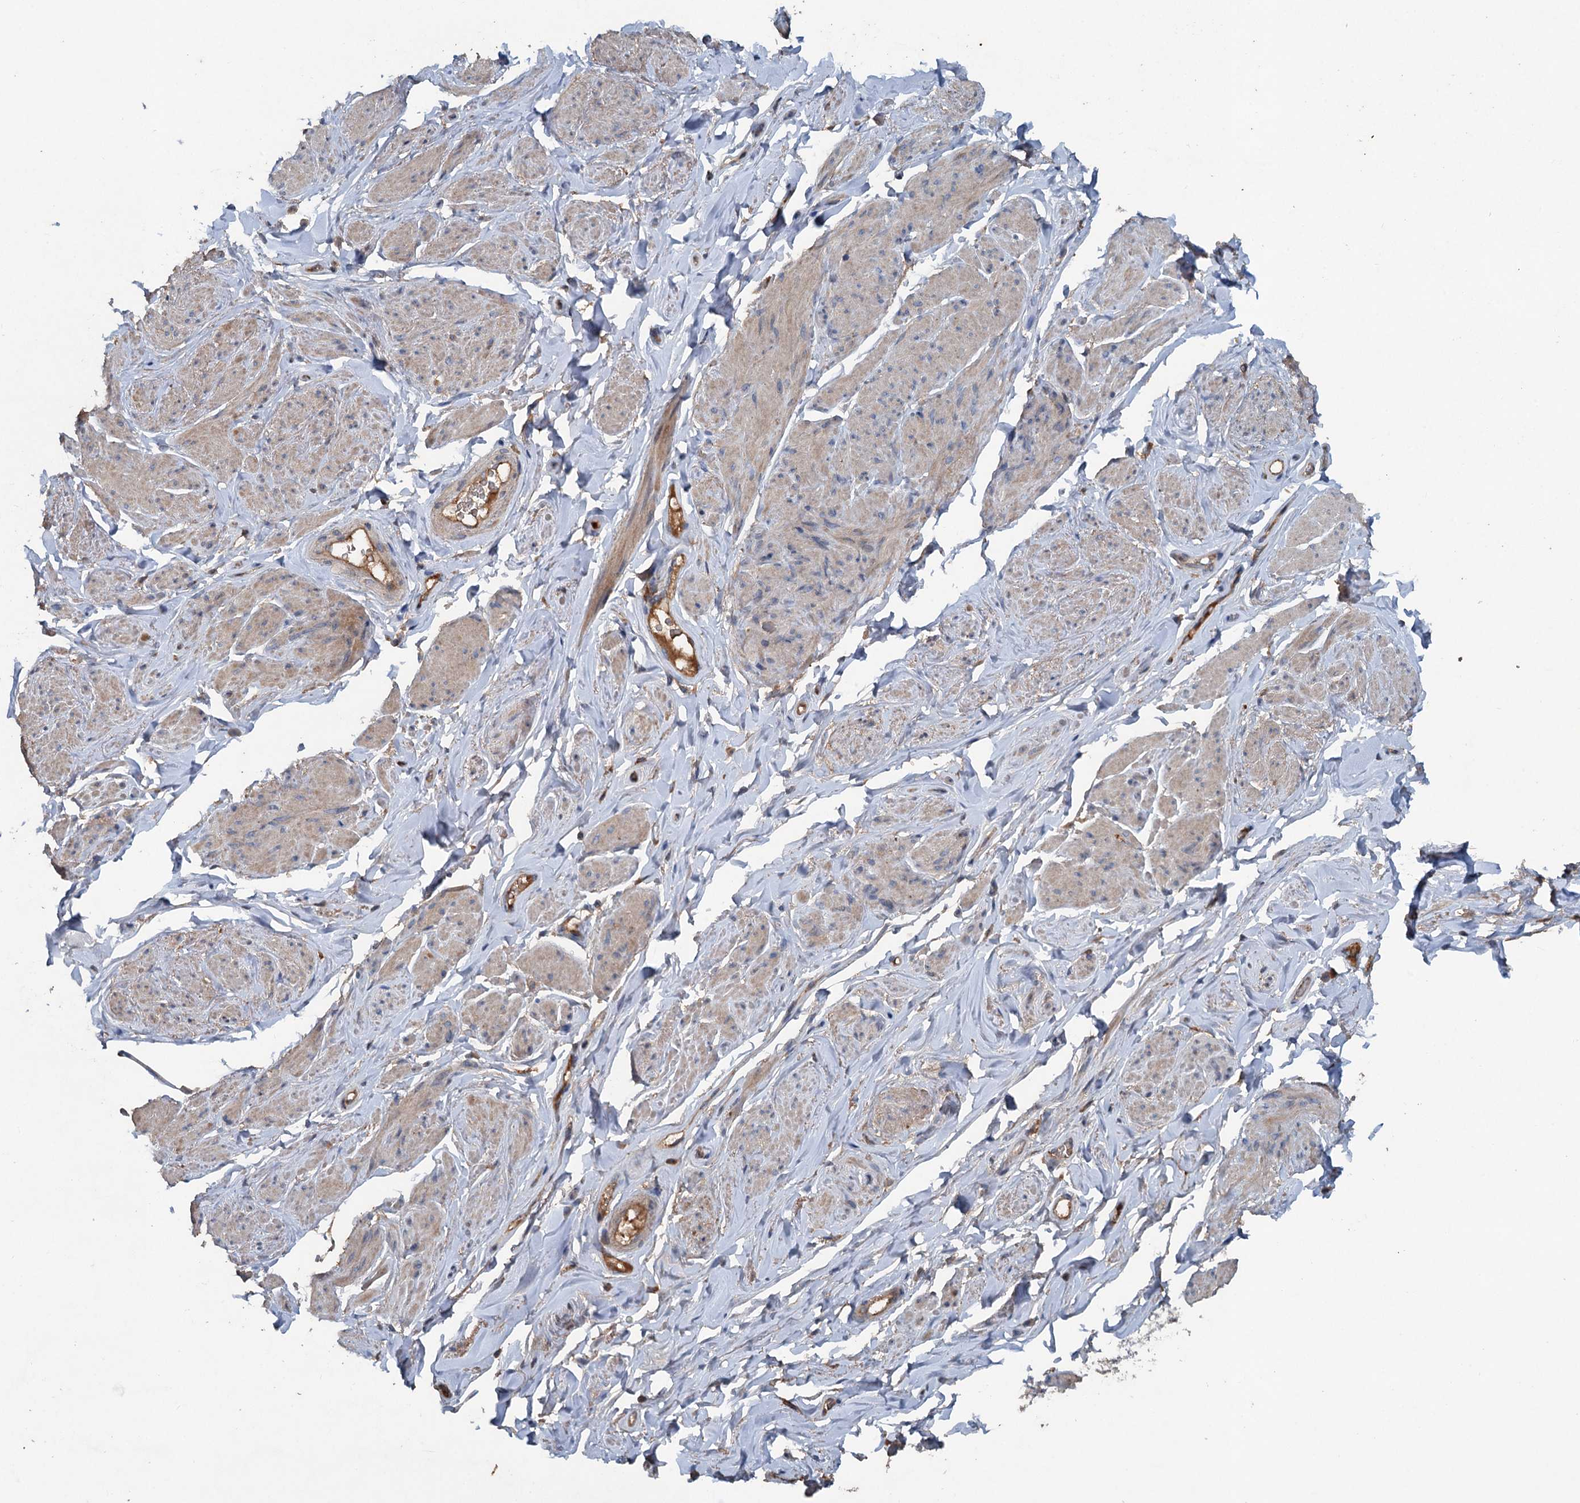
{"staining": {"intensity": "weak", "quantity": "25%-75%", "location": "cytoplasmic/membranous"}, "tissue": "smooth muscle", "cell_type": "Smooth muscle cells", "image_type": "normal", "snomed": [{"axis": "morphology", "description": "Normal tissue, NOS"}, {"axis": "topography", "description": "Smooth muscle"}, {"axis": "topography", "description": "Peripheral nerve tissue"}], "caption": "Smooth muscle cells display weak cytoplasmic/membranous positivity in approximately 25%-75% of cells in benign smooth muscle.", "gene": "TAPBPL", "patient": {"sex": "male", "age": 69}}